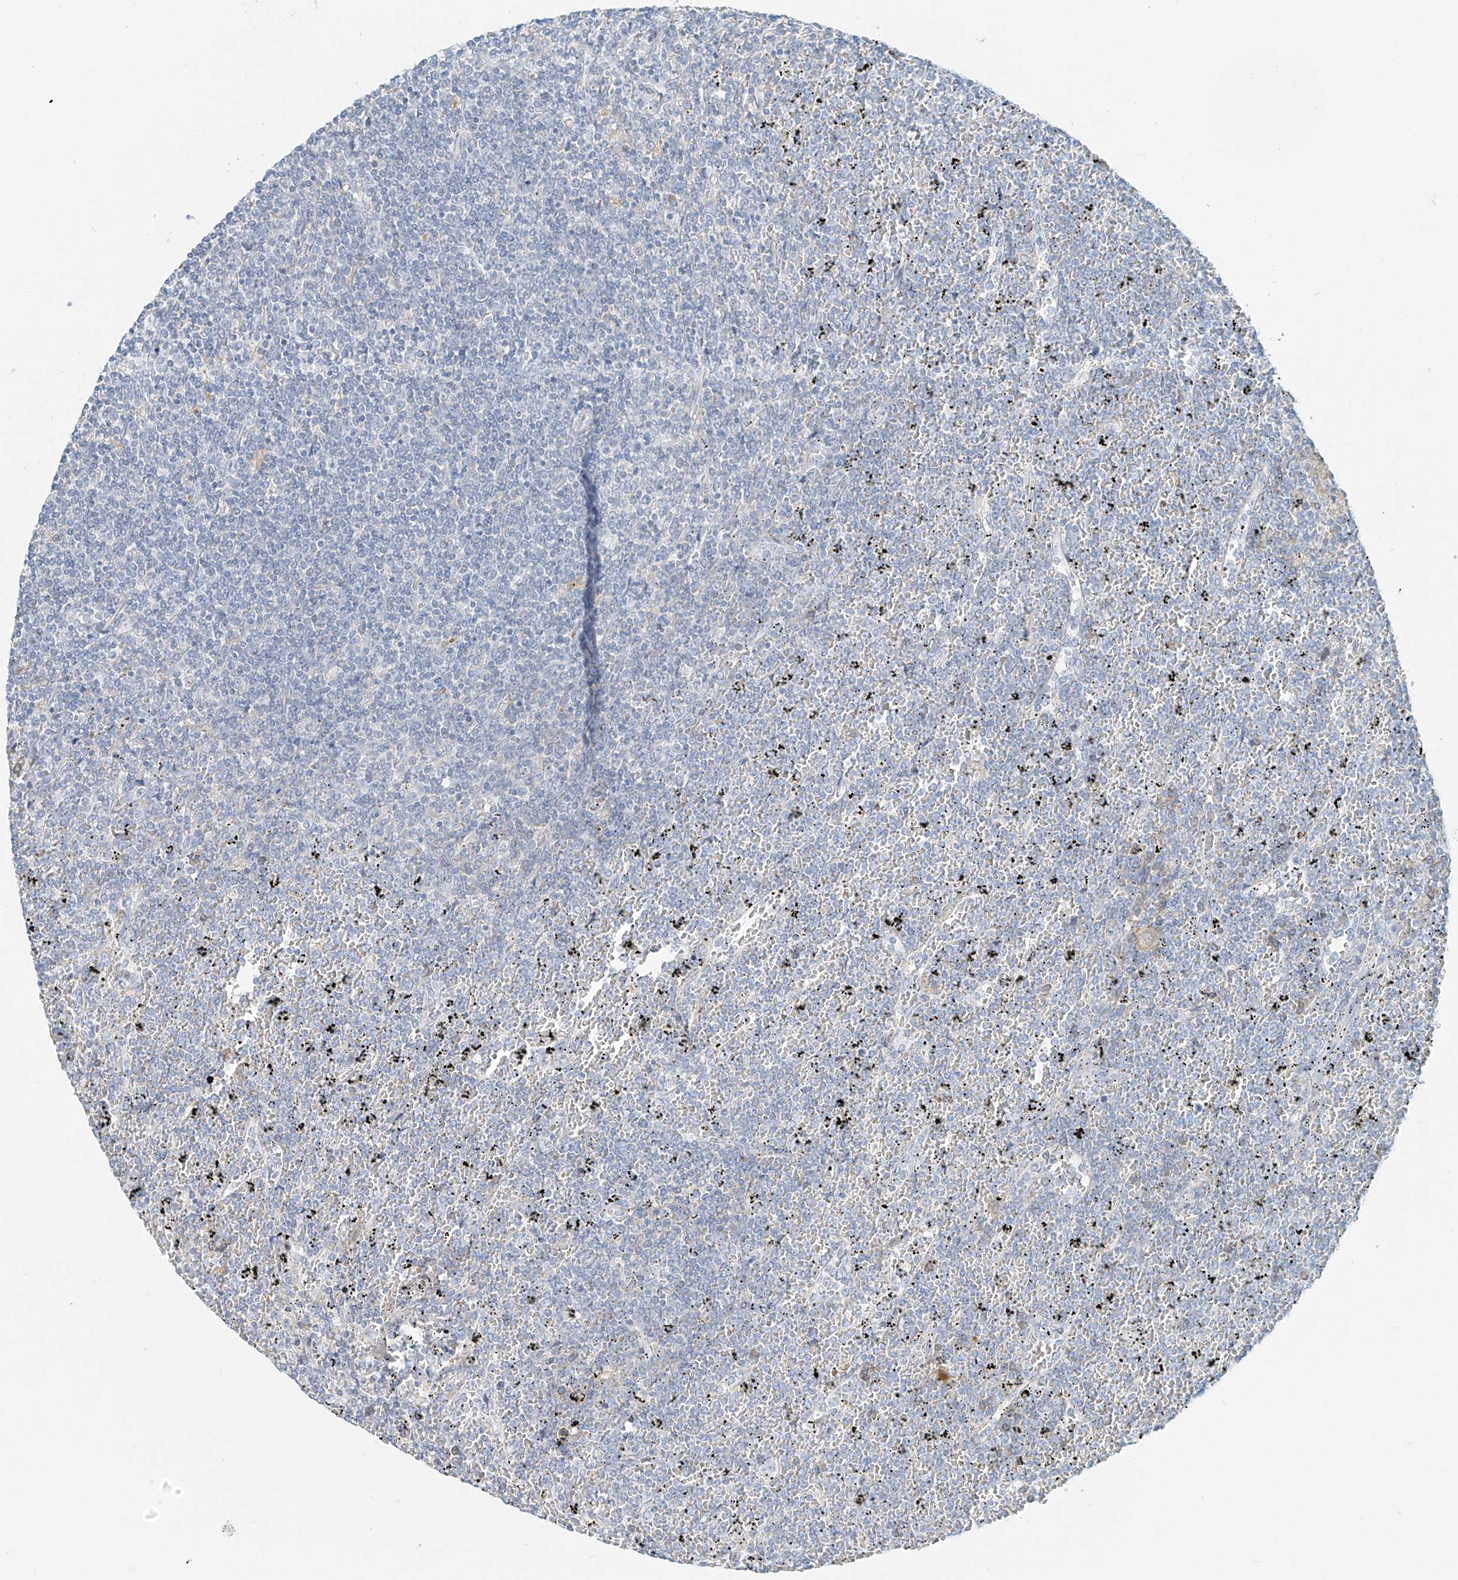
{"staining": {"intensity": "negative", "quantity": "none", "location": "none"}, "tissue": "lymphoma", "cell_type": "Tumor cells", "image_type": "cancer", "snomed": [{"axis": "morphology", "description": "Malignant lymphoma, non-Hodgkin's type, Low grade"}, {"axis": "topography", "description": "Spleen"}], "caption": "An image of lymphoma stained for a protein exhibits no brown staining in tumor cells.", "gene": "PGC", "patient": {"sex": "female", "age": 19}}